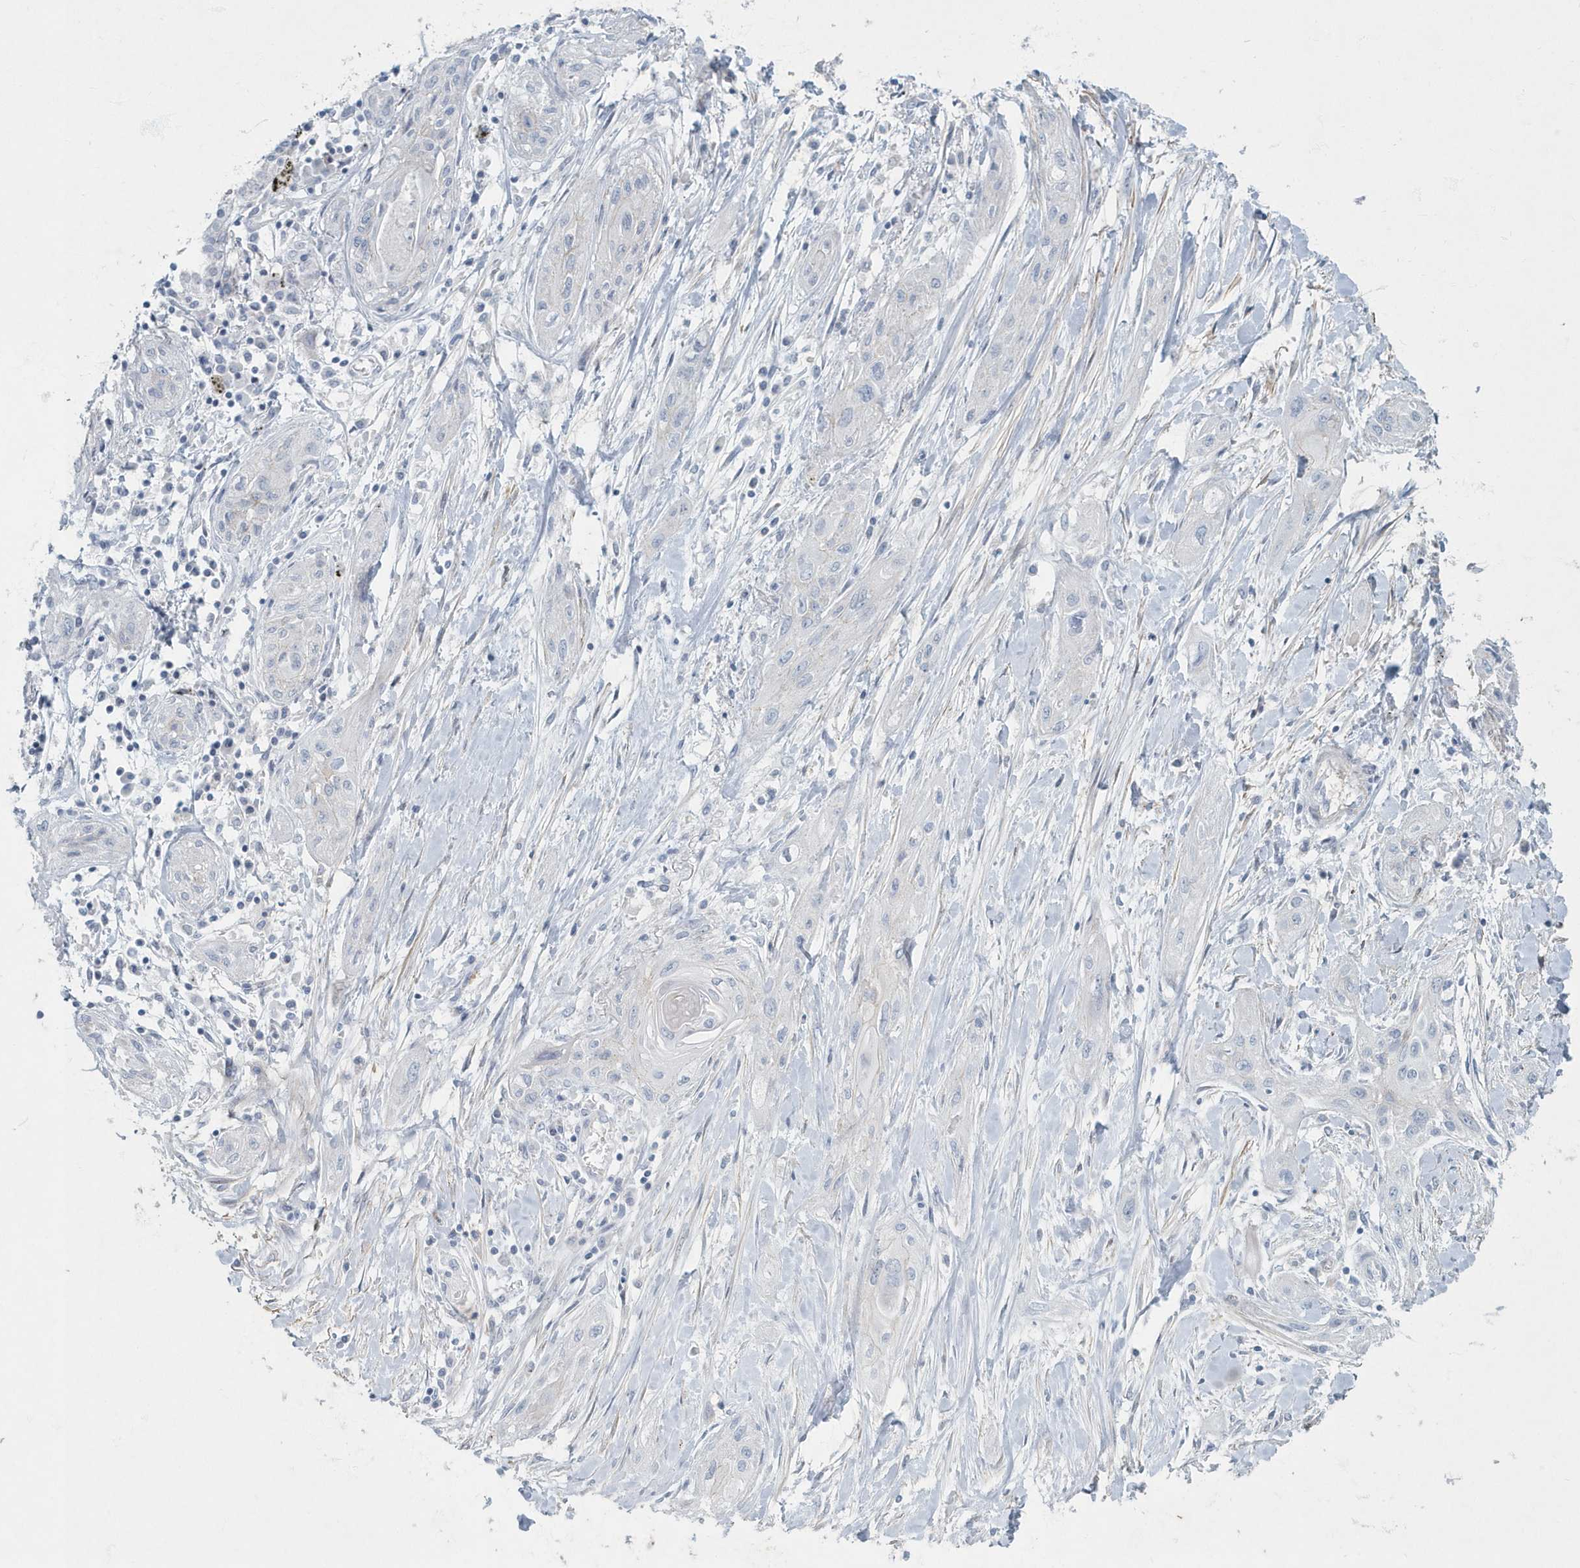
{"staining": {"intensity": "negative", "quantity": "none", "location": "none"}, "tissue": "lung cancer", "cell_type": "Tumor cells", "image_type": "cancer", "snomed": [{"axis": "morphology", "description": "Squamous cell carcinoma, NOS"}, {"axis": "topography", "description": "Lung"}], "caption": "Immunohistochemistry (IHC) image of neoplastic tissue: lung squamous cell carcinoma stained with DAB reveals no significant protein staining in tumor cells.", "gene": "MYOT", "patient": {"sex": "female", "age": 47}}